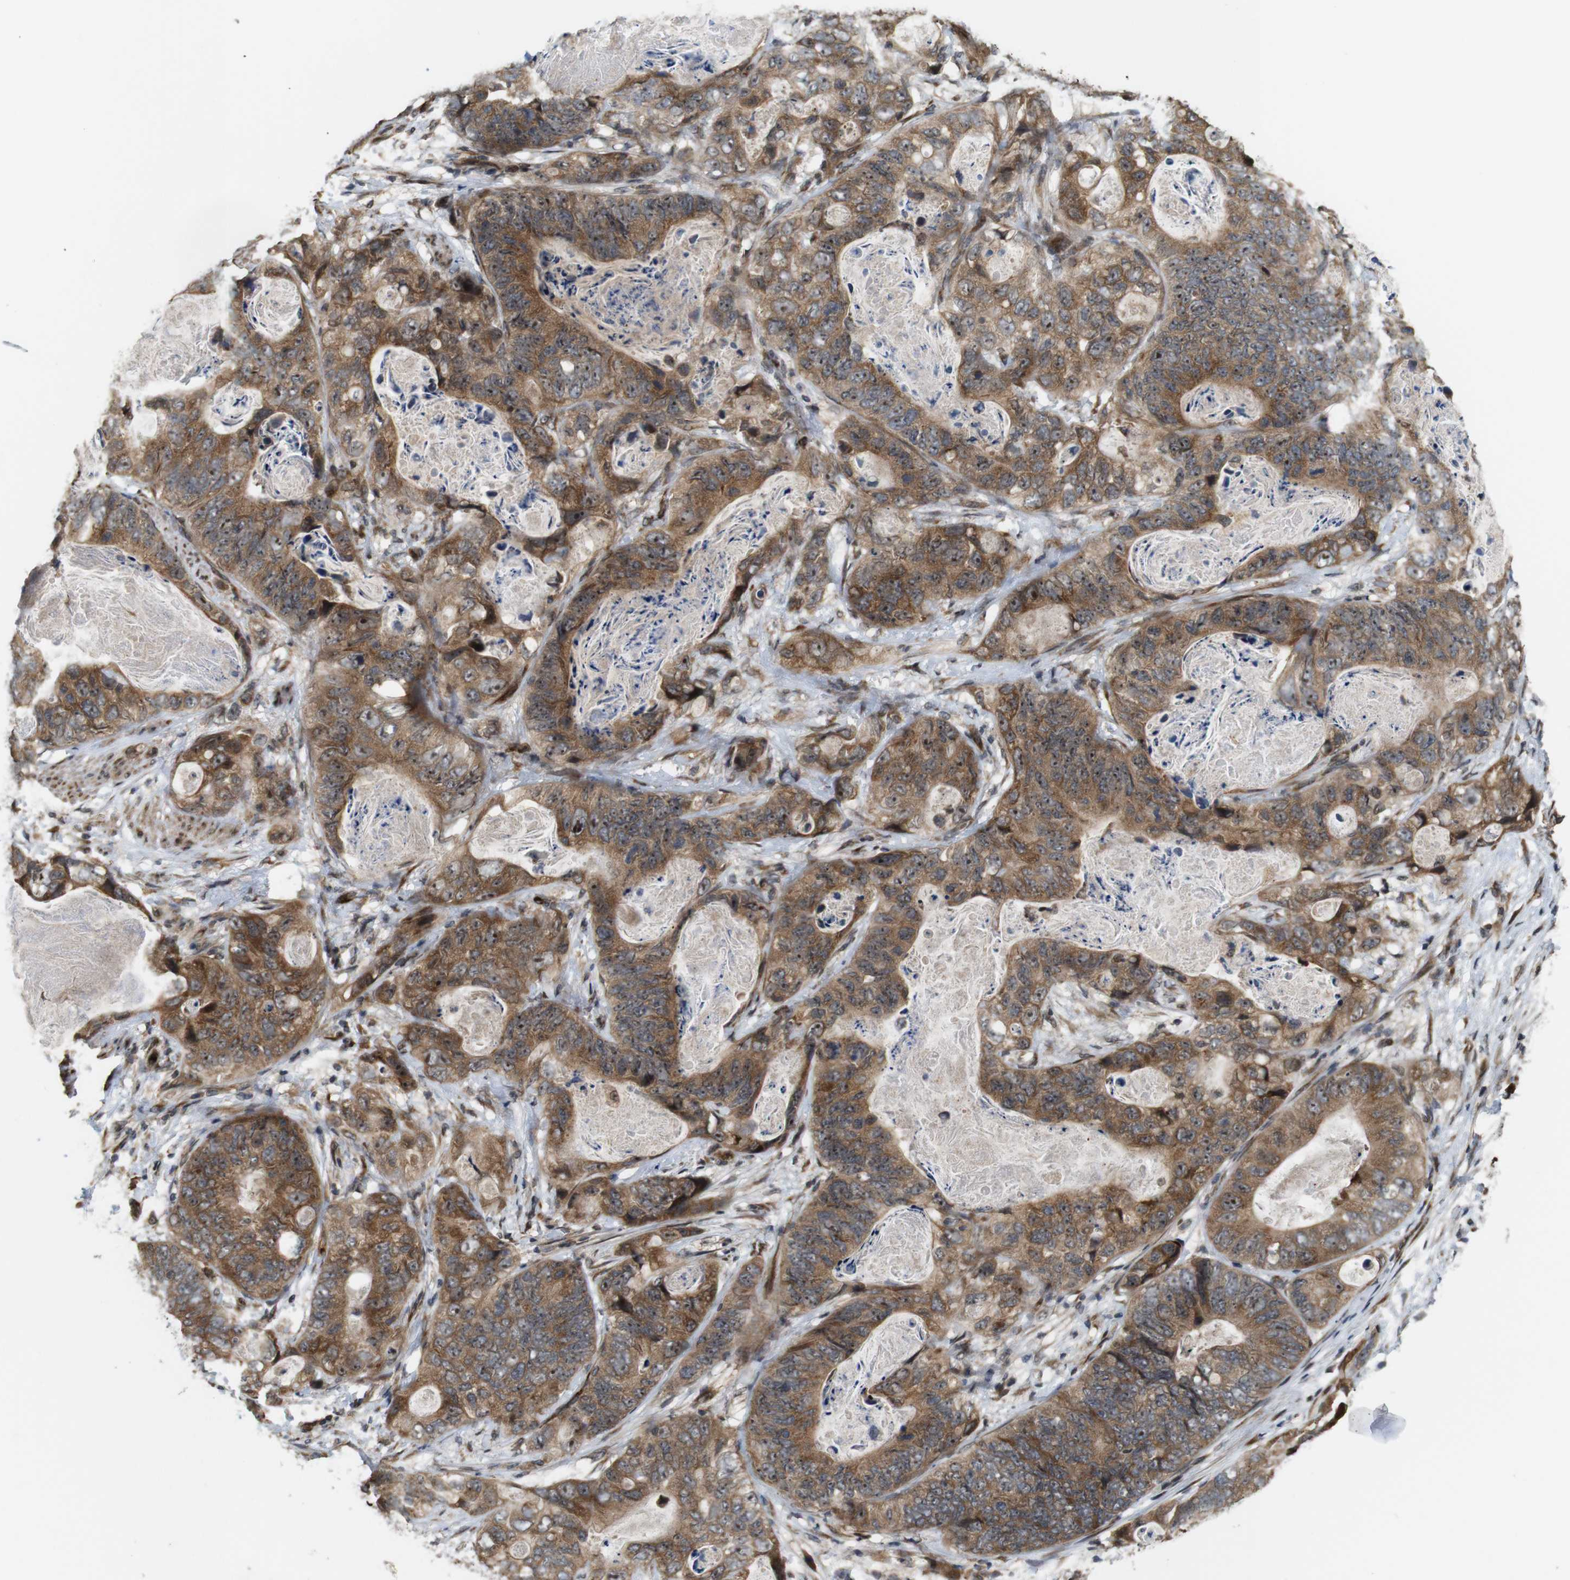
{"staining": {"intensity": "moderate", "quantity": ">75%", "location": "cytoplasmic/membranous,nuclear"}, "tissue": "stomach cancer", "cell_type": "Tumor cells", "image_type": "cancer", "snomed": [{"axis": "morphology", "description": "Adenocarcinoma, NOS"}, {"axis": "topography", "description": "Stomach"}], "caption": "Protein staining of stomach adenocarcinoma tissue exhibits moderate cytoplasmic/membranous and nuclear positivity in approximately >75% of tumor cells. Immunohistochemistry stains the protein in brown and the nuclei are stained blue.", "gene": "EFCAB14", "patient": {"sex": "female", "age": 89}}